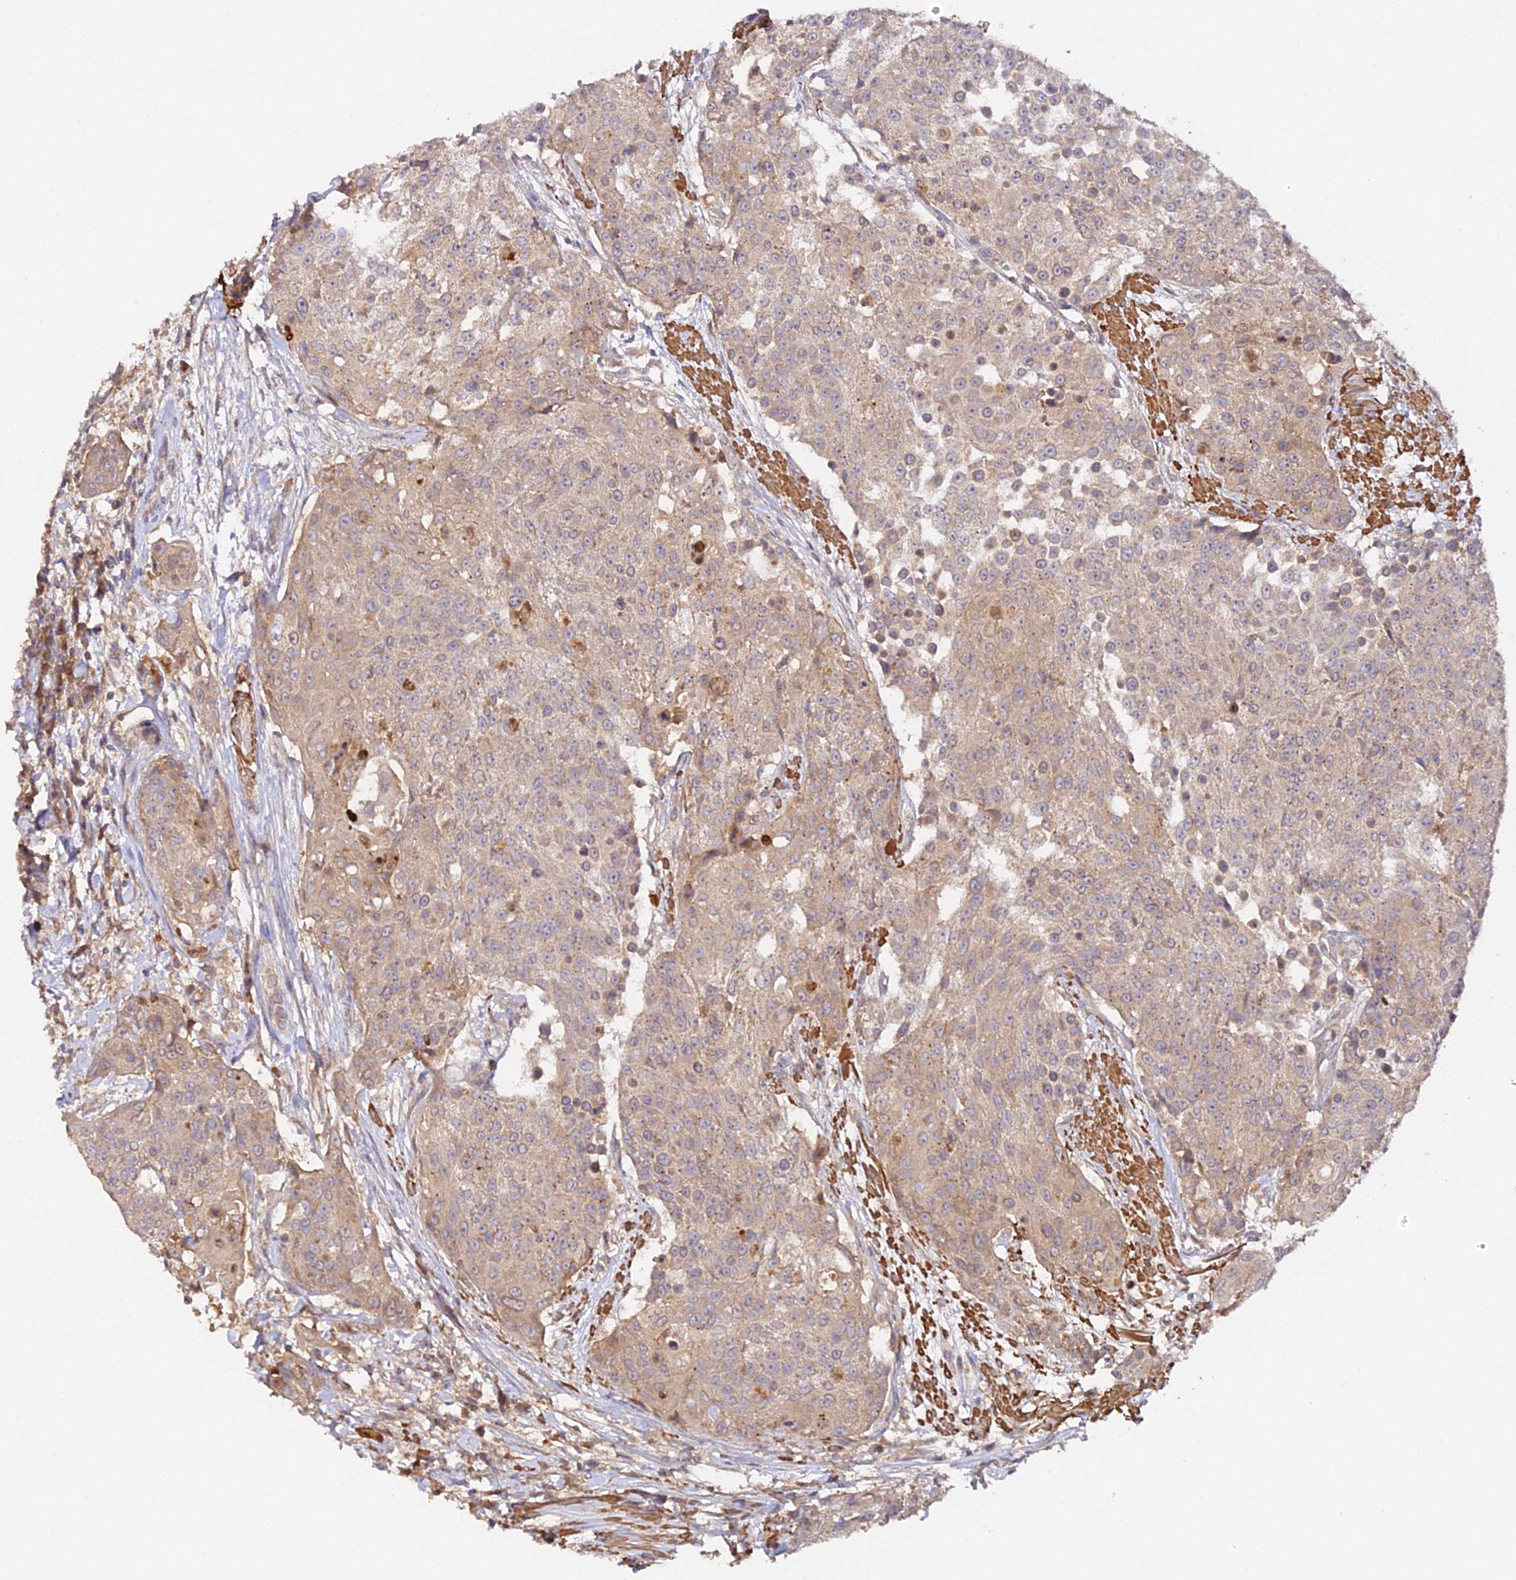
{"staining": {"intensity": "weak", "quantity": "25%-75%", "location": "cytoplasmic/membranous"}, "tissue": "urothelial cancer", "cell_type": "Tumor cells", "image_type": "cancer", "snomed": [{"axis": "morphology", "description": "Urothelial carcinoma, High grade"}, {"axis": "topography", "description": "Urinary bladder"}], "caption": "Immunohistochemical staining of human urothelial cancer shows low levels of weak cytoplasmic/membranous protein staining in about 25%-75% of tumor cells.", "gene": "TRIM26", "patient": {"sex": "female", "age": 63}}